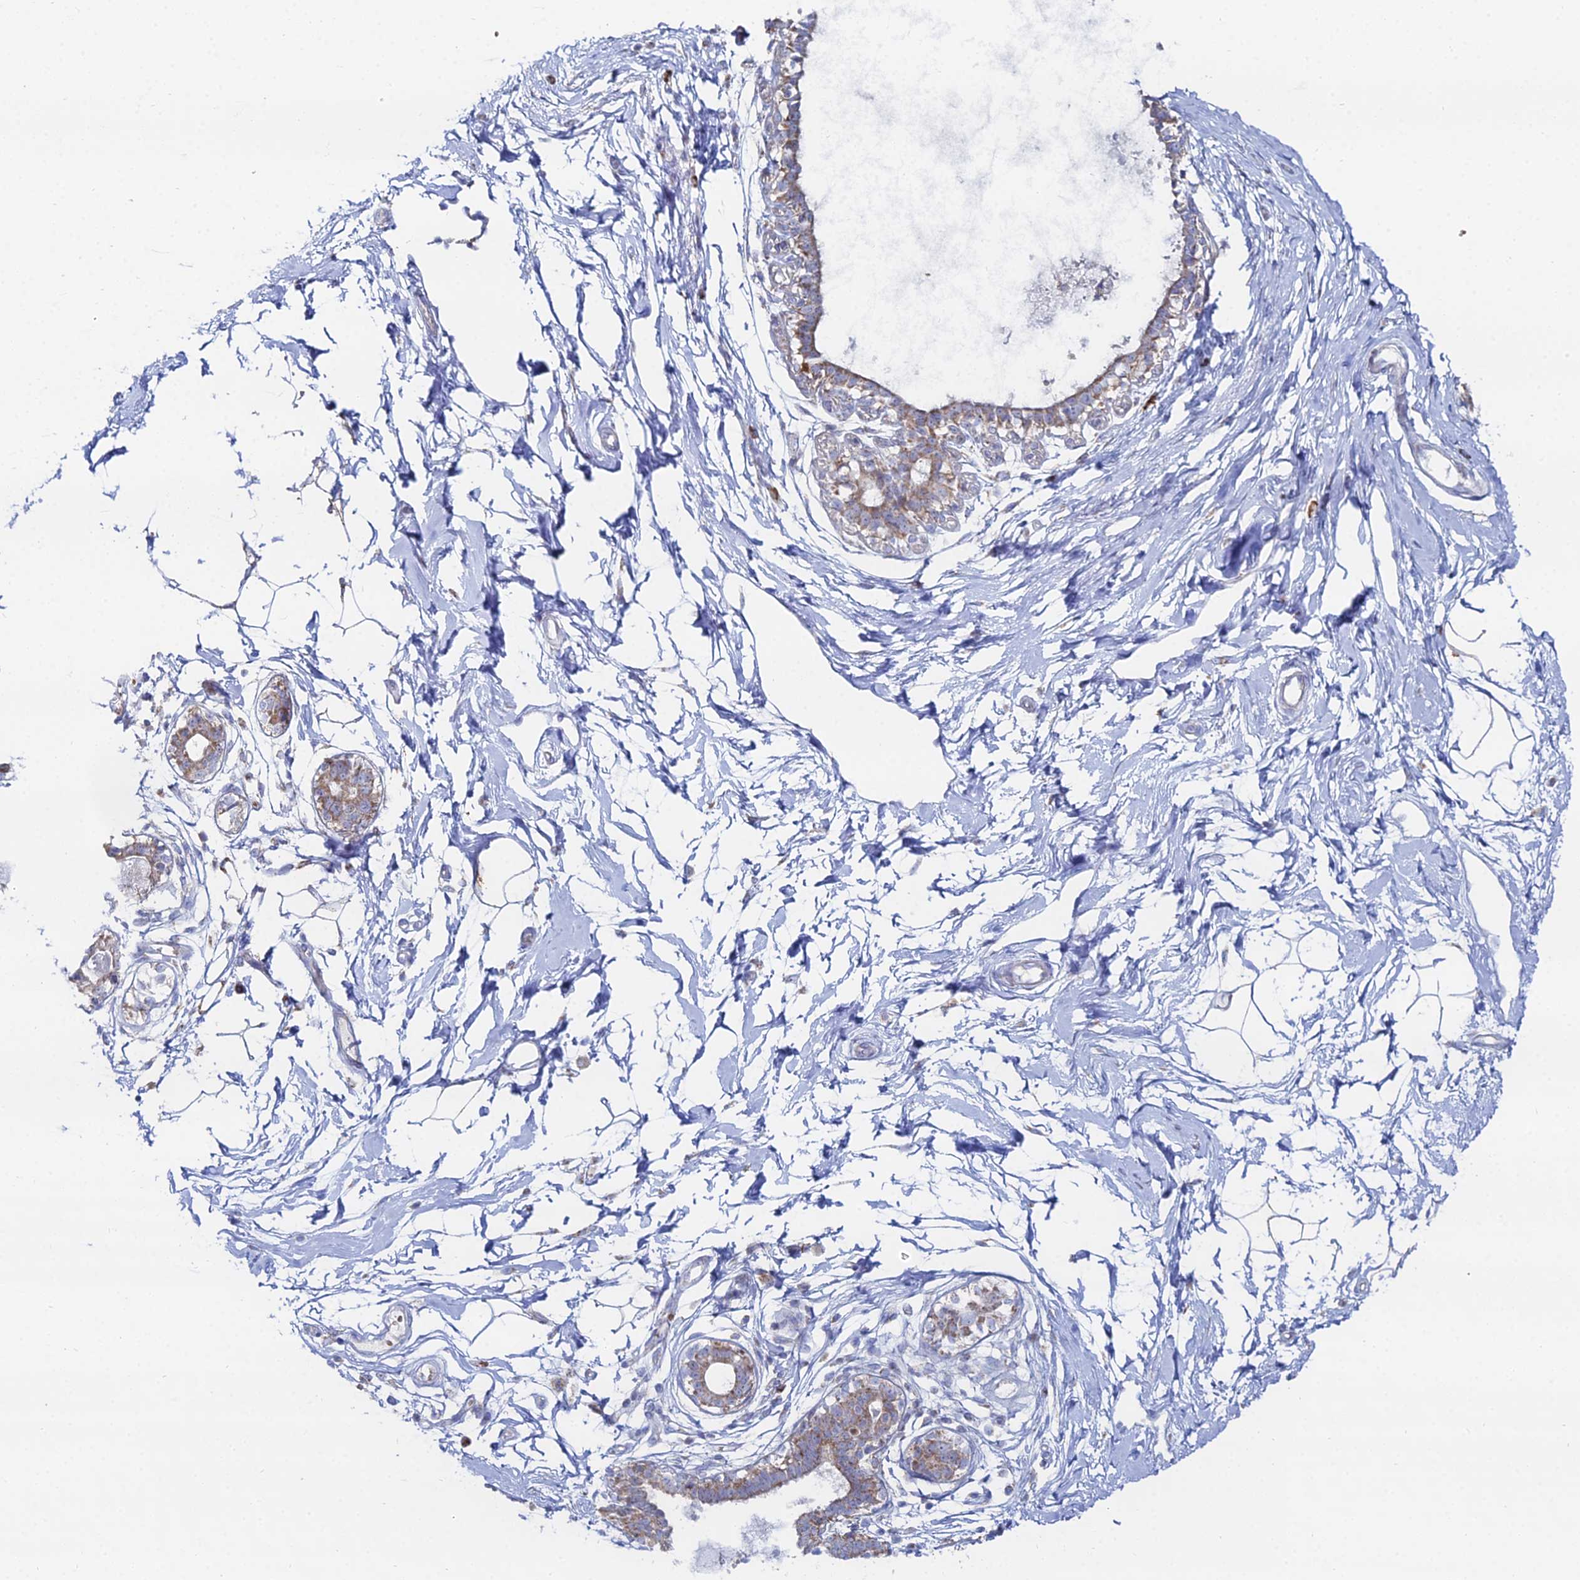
{"staining": {"intensity": "weak", "quantity": "25%-75%", "location": "cytoplasmic/membranous"}, "tissue": "breast", "cell_type": "Adipocytes", "image_type": "normal", "snomed": [{"axis": "morphology", "description": "Normal tissue, NOS"}, {"axis": "topography", "description": "Breast"}], "caption": "Brown immunohistochemical staining in unremarkable human breast displays weak cytoplasmic/membranous positivity in about 25%-75% of adipocytes.", "gene": "MPC1", "patient": {"sex": "female", "age": 45}}